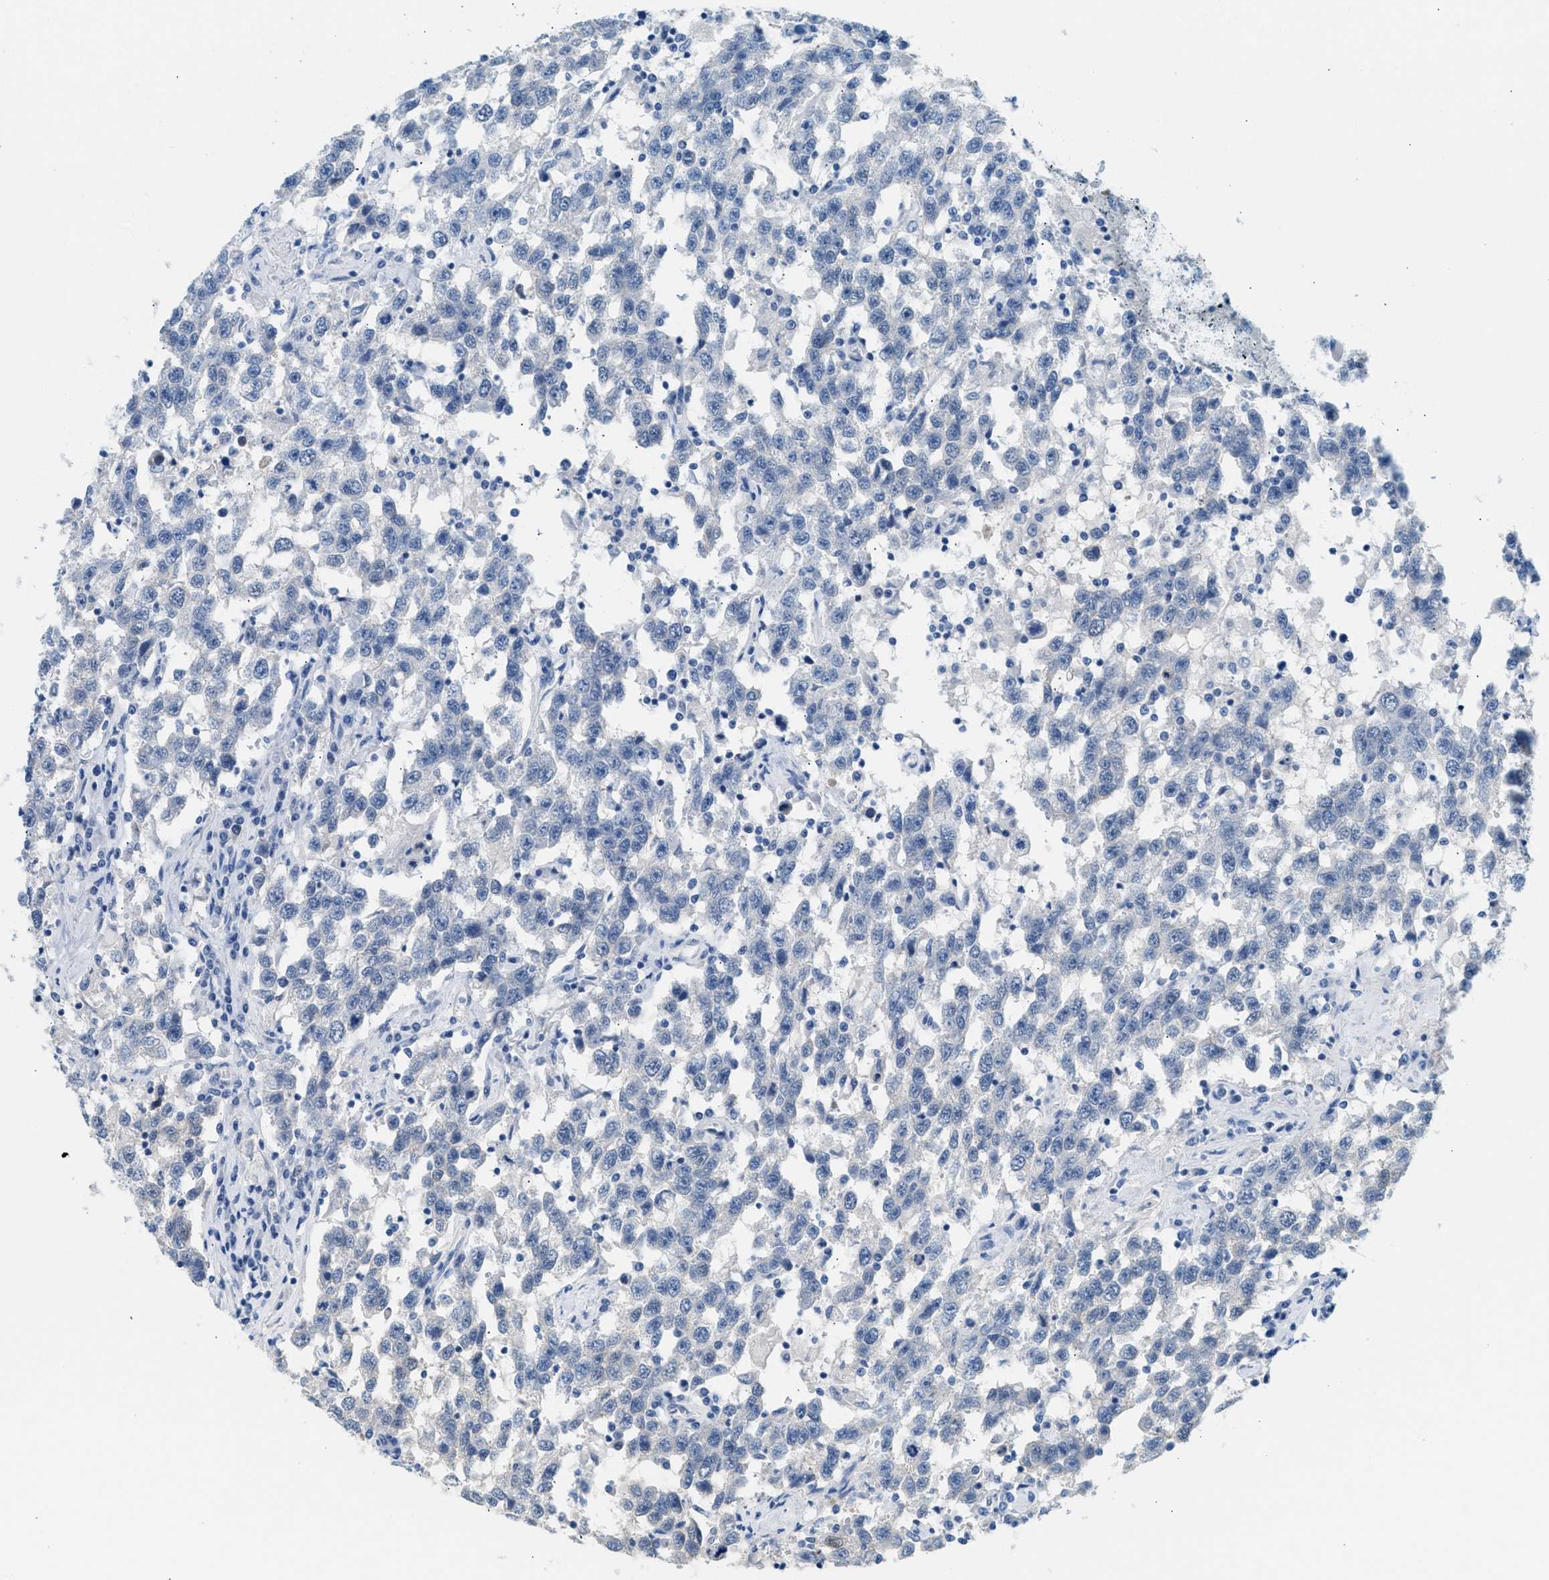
{"staining": {"intensity": "negative", "quantity": "none", "location": "none"}, "tissue": "testis cancer", "cell_type": "Tumor cells", "image_type": "cancer", "snomed": [{"axis": "morphology", "description": "Seminoma, NOS"}, {"axis": "topography", "description": "Testis"}], "caption": "Human testis cancer stained for a protein using immunohistochemistry (IHC) reveals no positivity in tumor cells.", "gene": "SPAM1", "patient": {"sex": "male", "age": 41}}